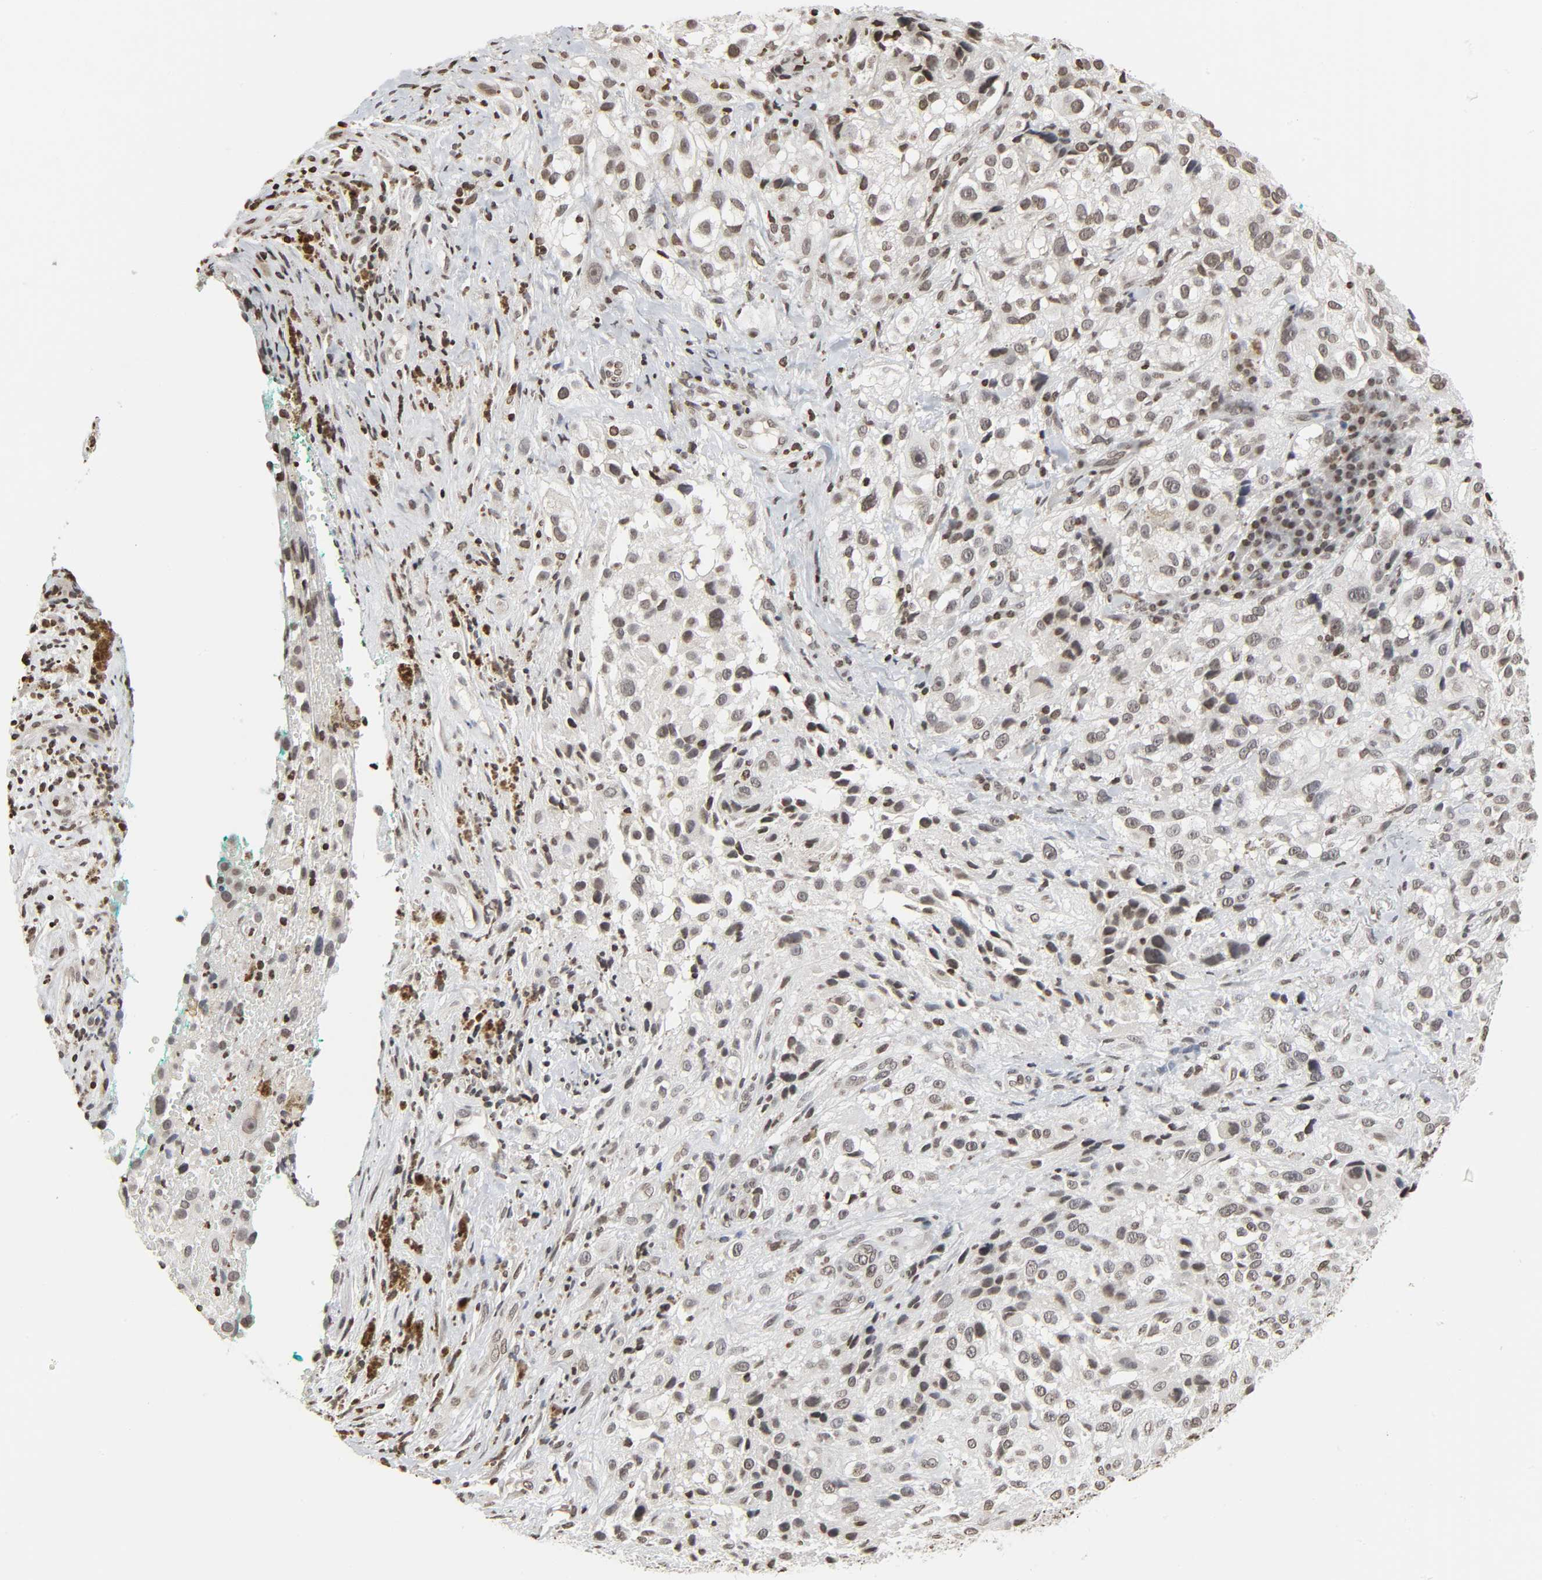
{"staining": {"intensity": "weak", "quantity": ">75%", "location": "nuclear"}, "tissue": "melanoma", "cell_type": "Tumor cells", "image_type": "cancer", "snomed": [{"axis": "morphology", "description": "Necrosis, NOS"}, {"axis": "morphology", "description": "Malignant melanoma, NOS"}, {"axis": "topography", "description": "Skin"}], "caption": "This is an image of immunohistochemistry (IHC) staining of melanoma, which shows weak positivity in the nuclear of tumor cells.", "gene": "ELAVL1", "patient": {"sex": "female", "age": 87}}